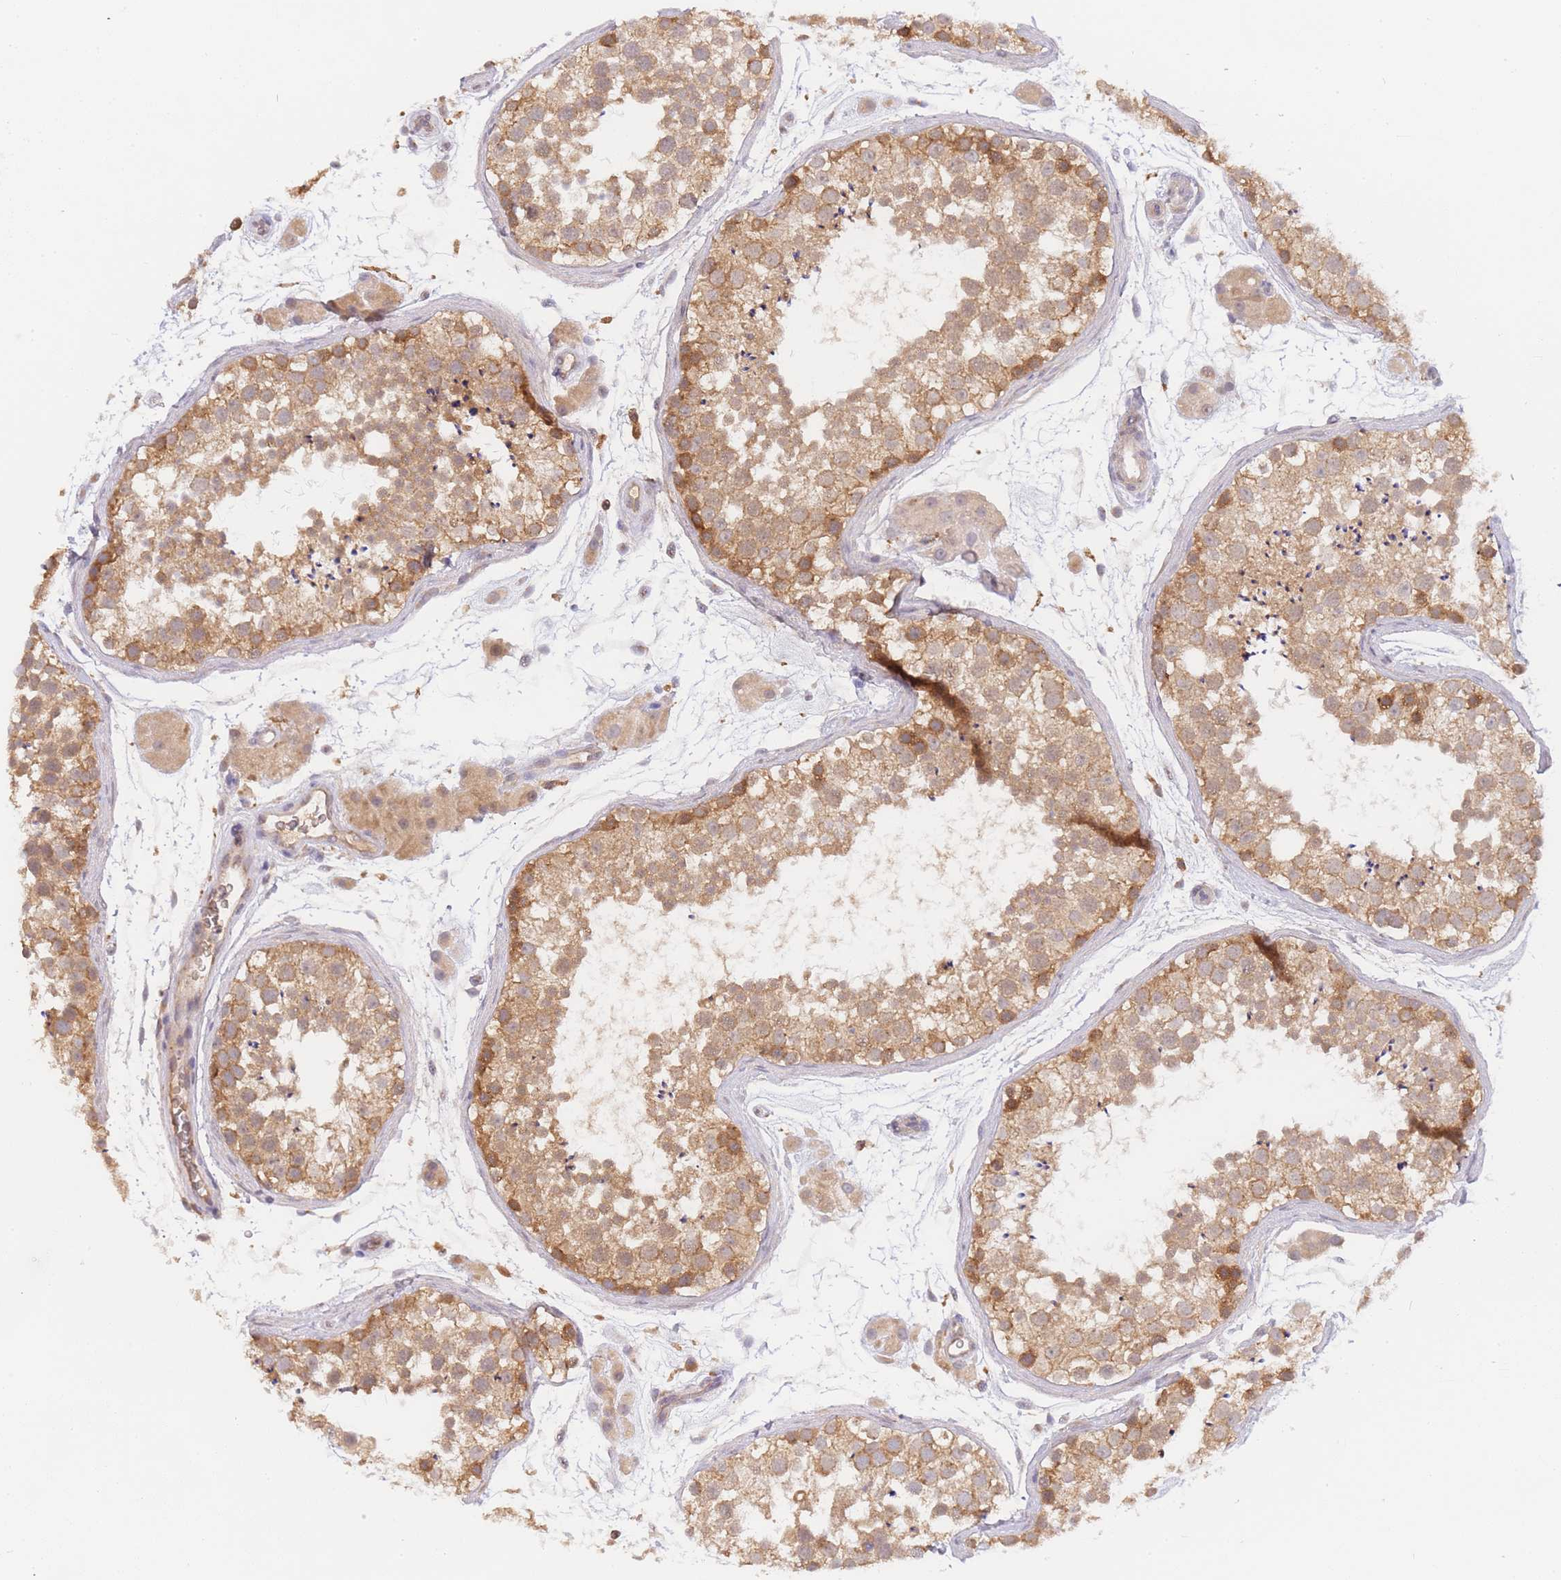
{"staining": {"intensity": "moderate", "quantity": ">75%", "location": "cytoplasmic/membranous"}, "tissue": "testis", "cell_type": "Cells in seminiferous ducts", "image_type": "normal", "snomed": [{"axis": "morphology", "description": "Normal tissue, NOS"}, {"axis": "topography", "description": "Testis"}], "caption": "Protein expression analysis of benign human testis reveals moderate cytoplasmic/membranous expression in about >75% of cells in seminiferous ducts. Using DAB (brown) and hematoxylin (blue) stains, captured at high magnification using brightfield microscopy.", "gene": "ZNF577", "patient": {"sex": "male", "age": 41}}